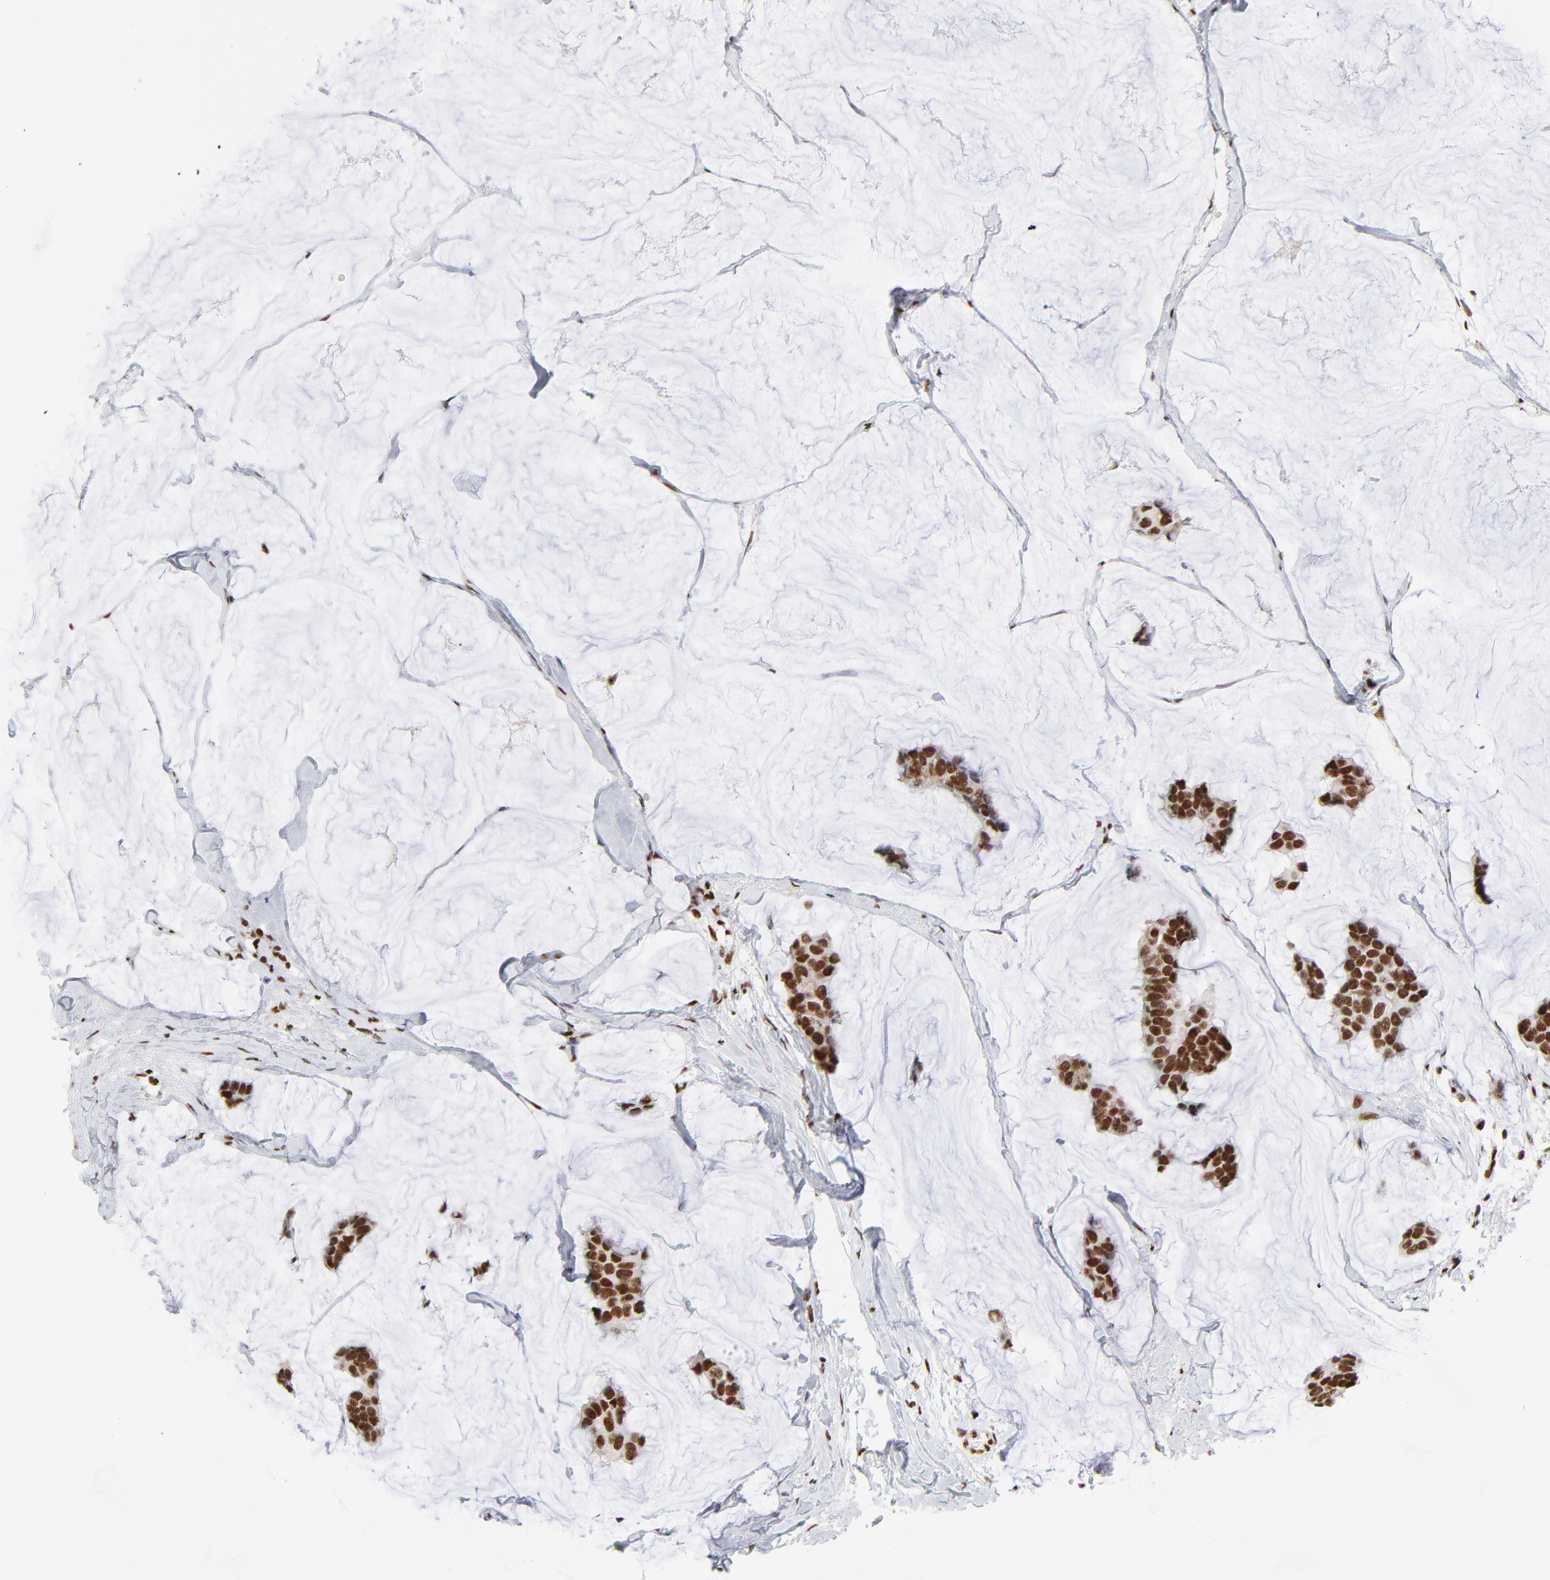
{"staining": {"intensity": "strong", "quantity": ">75%", "location": "nuclear"}, "tissue": "breast cancer", "cell_type": "Tumor cells", "image_type": "cancer", "snomed": [{"axis": "morphology", "description": "Normal tissue, NOS"}, {"axis": "morphology", "description": "Duct carcinoma"}, {"axis": "topography", "description": "Breast"}], "caption": "Immunohistochemical staining of human breast intraductal carcinoma shows strong nuclear protein positivity in about >75% of tumor cells.", "gene": "CREB1", "patient": {"sex": "female", "age": 50}}